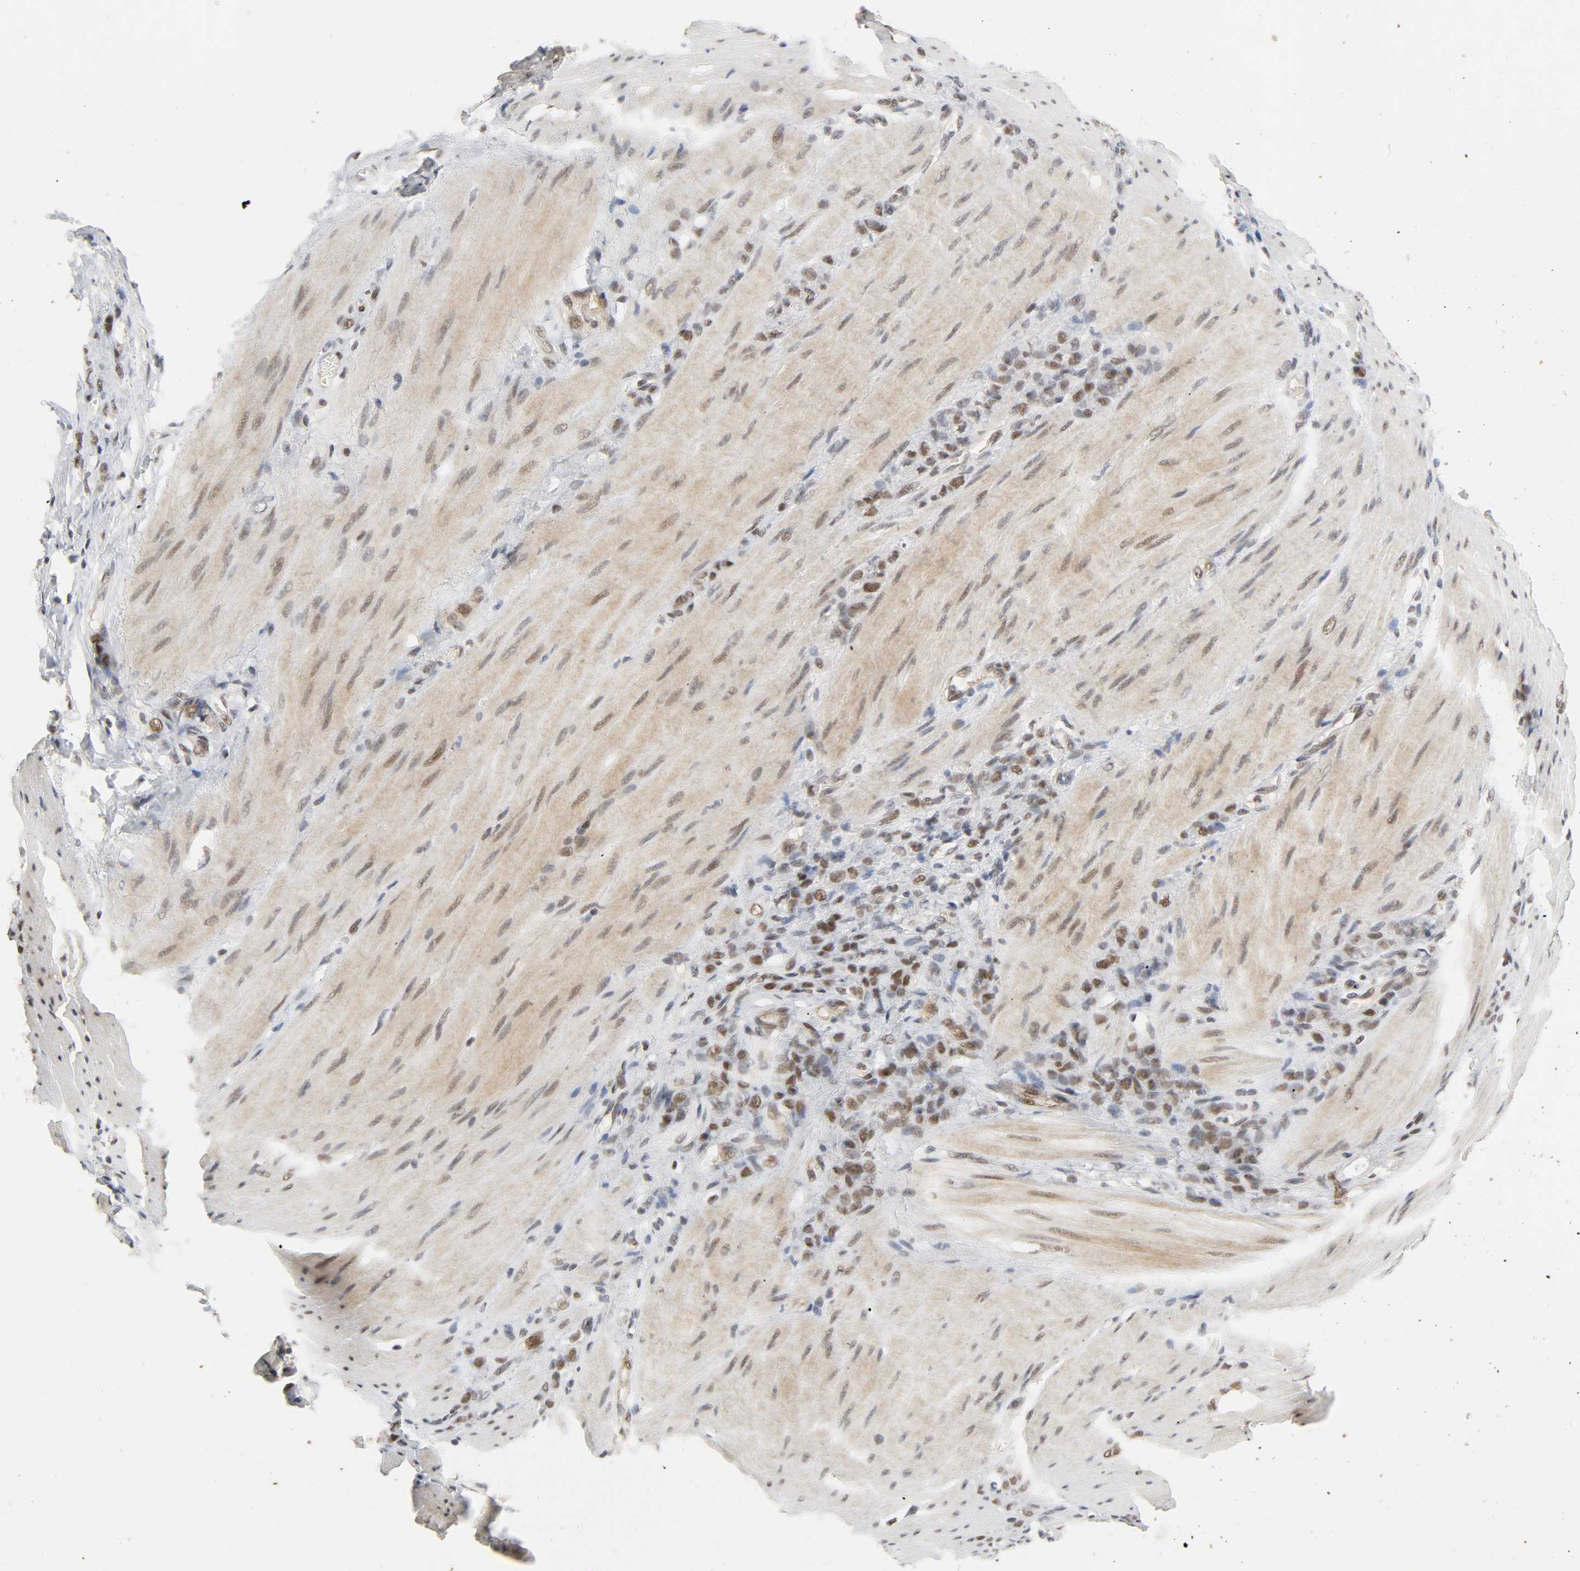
{"staining": {"intensity": "moderate", "quantity": ">75%", "location": "nuclear"}, "tissue": "stomach cancer", "cell_type": "Tumor cells", "image_type": "cancer", "snomed": [{"axis": "morphology", "description": "Adenocarcinoma, NOS"}, {"axis": "topography", "description": "Stomach"}], "caption": "Adenocarcinoma (stomach) stained for a protein exhibits moderate nuclear positivity in tumor cells.", "gene": "NCOA6", "patient": {"sex": "male", "age": 82}}